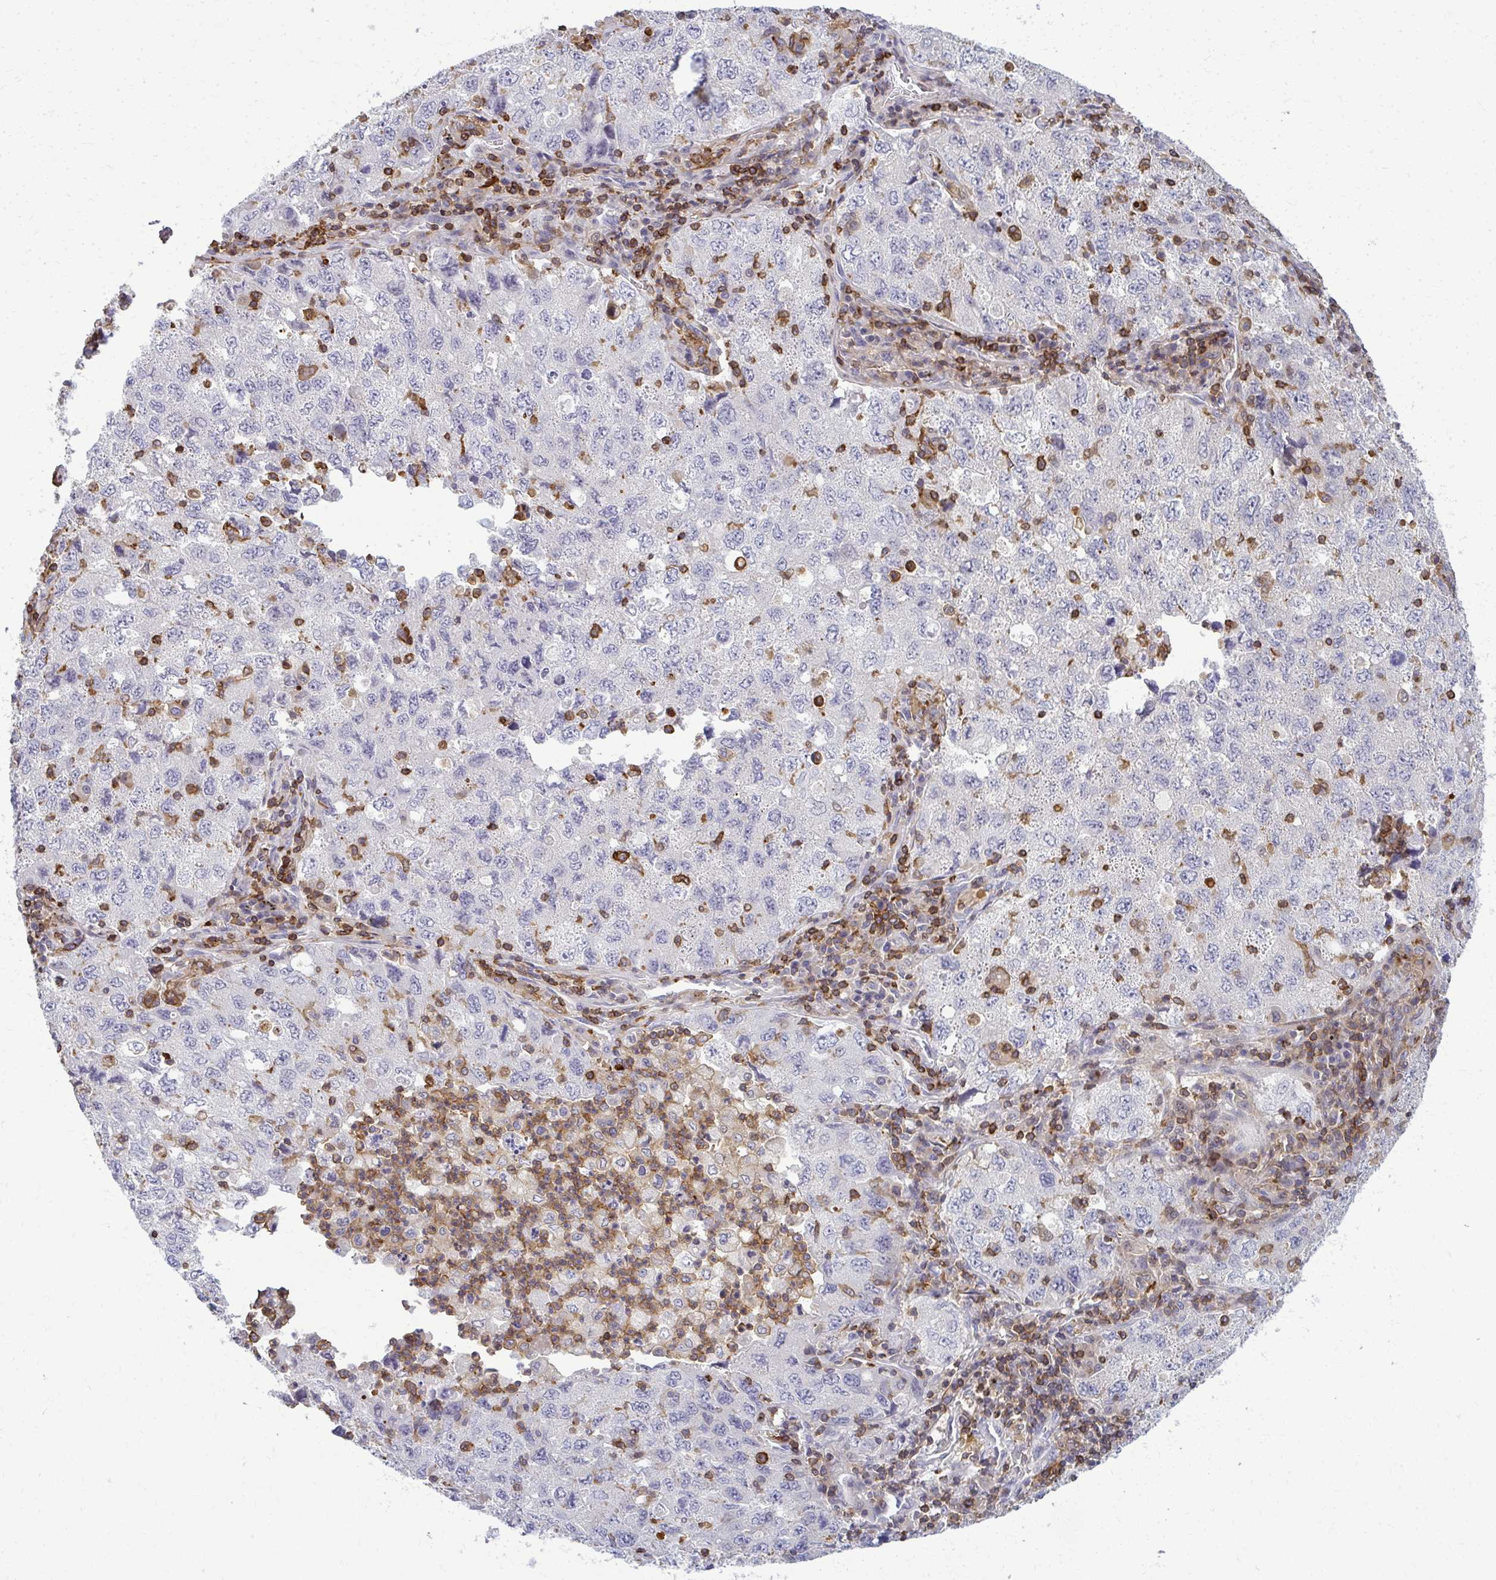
{"staining": {"intensity": "negative", "quantity": "none", "location": "none"}, "tissue": "lung cancer", "cell_type": "Tumor cells", "image_type": "cancer", "snomed": [{"axis": "morphology", "description": "Adenocarcinoma, NOS"}, {"axis": "topography", "description": "Lung"}], "caption": "Immunohistochemistry (IHC) photomicrograph of human adenocarcinoma (lung) stained for a protein (brown), which shows no staining in tumor cells. (DAB IHC with hematoxylin counter stain).", "gene": "AP5M1", "patient": {"sex": "female", "age": 57}}